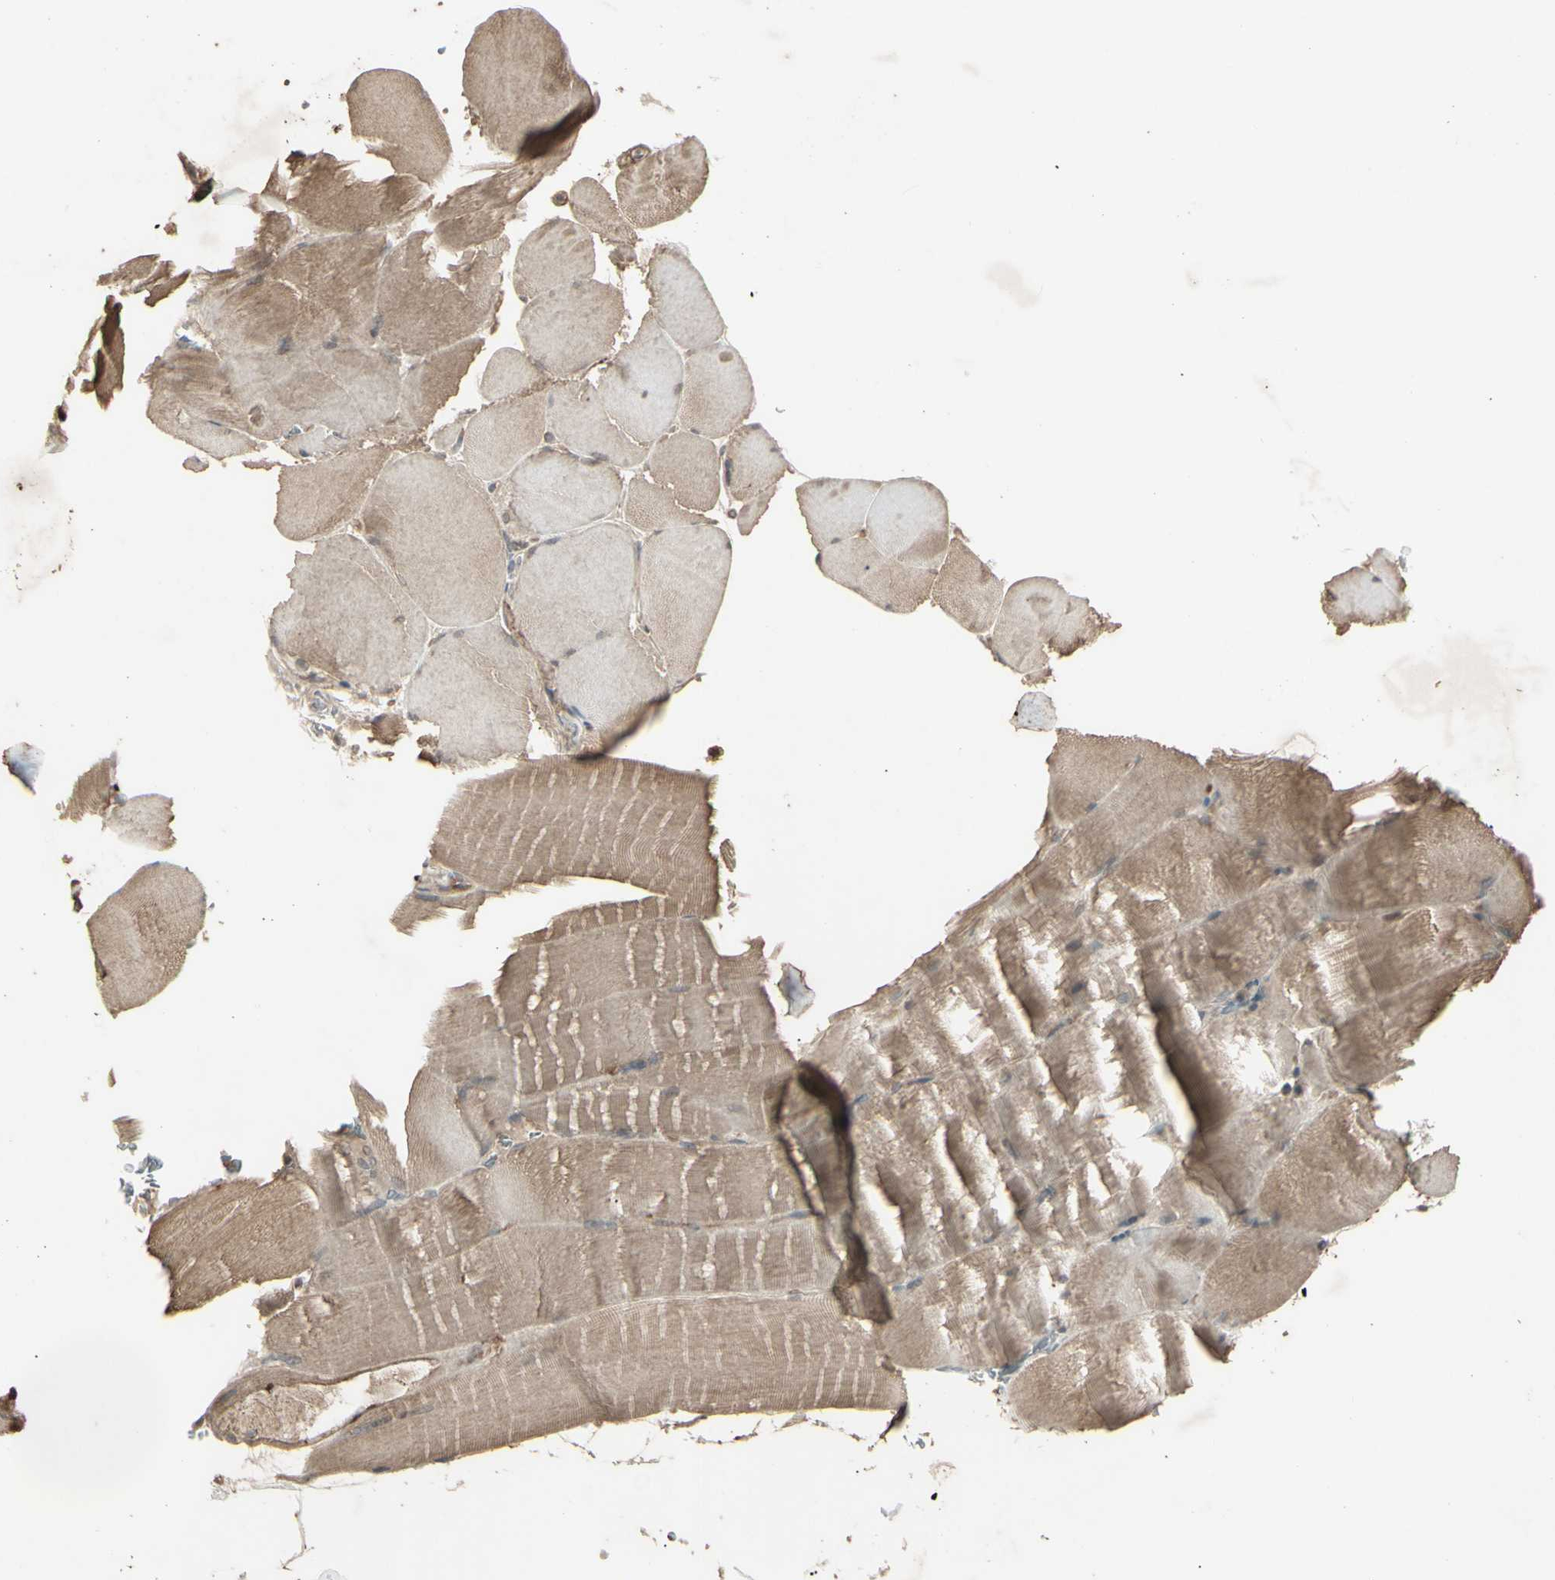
{"staining": {"intensity": "moderate", "quantity": ">75%", "location": "cytoplasmic/membranous"}, "tissue": "skeletal muscle", "cell_type": "Myocytes", "image_type": "normal", "snomed": [{"axis": "morphology", "description": "Normal tissue, NOS"}, {"axis": "topography", "description": "Skin"}, {"axis": "topography", "description": "Skeletal muscle"}], "caption": "IHC of benign human skeletal muscle reveals medium levels of moderate cytoplasmic/membranous positivity in approximately >75% of myocytes.", "gene": "JAG1", "patient": {"sex": "male", "age": 83}}